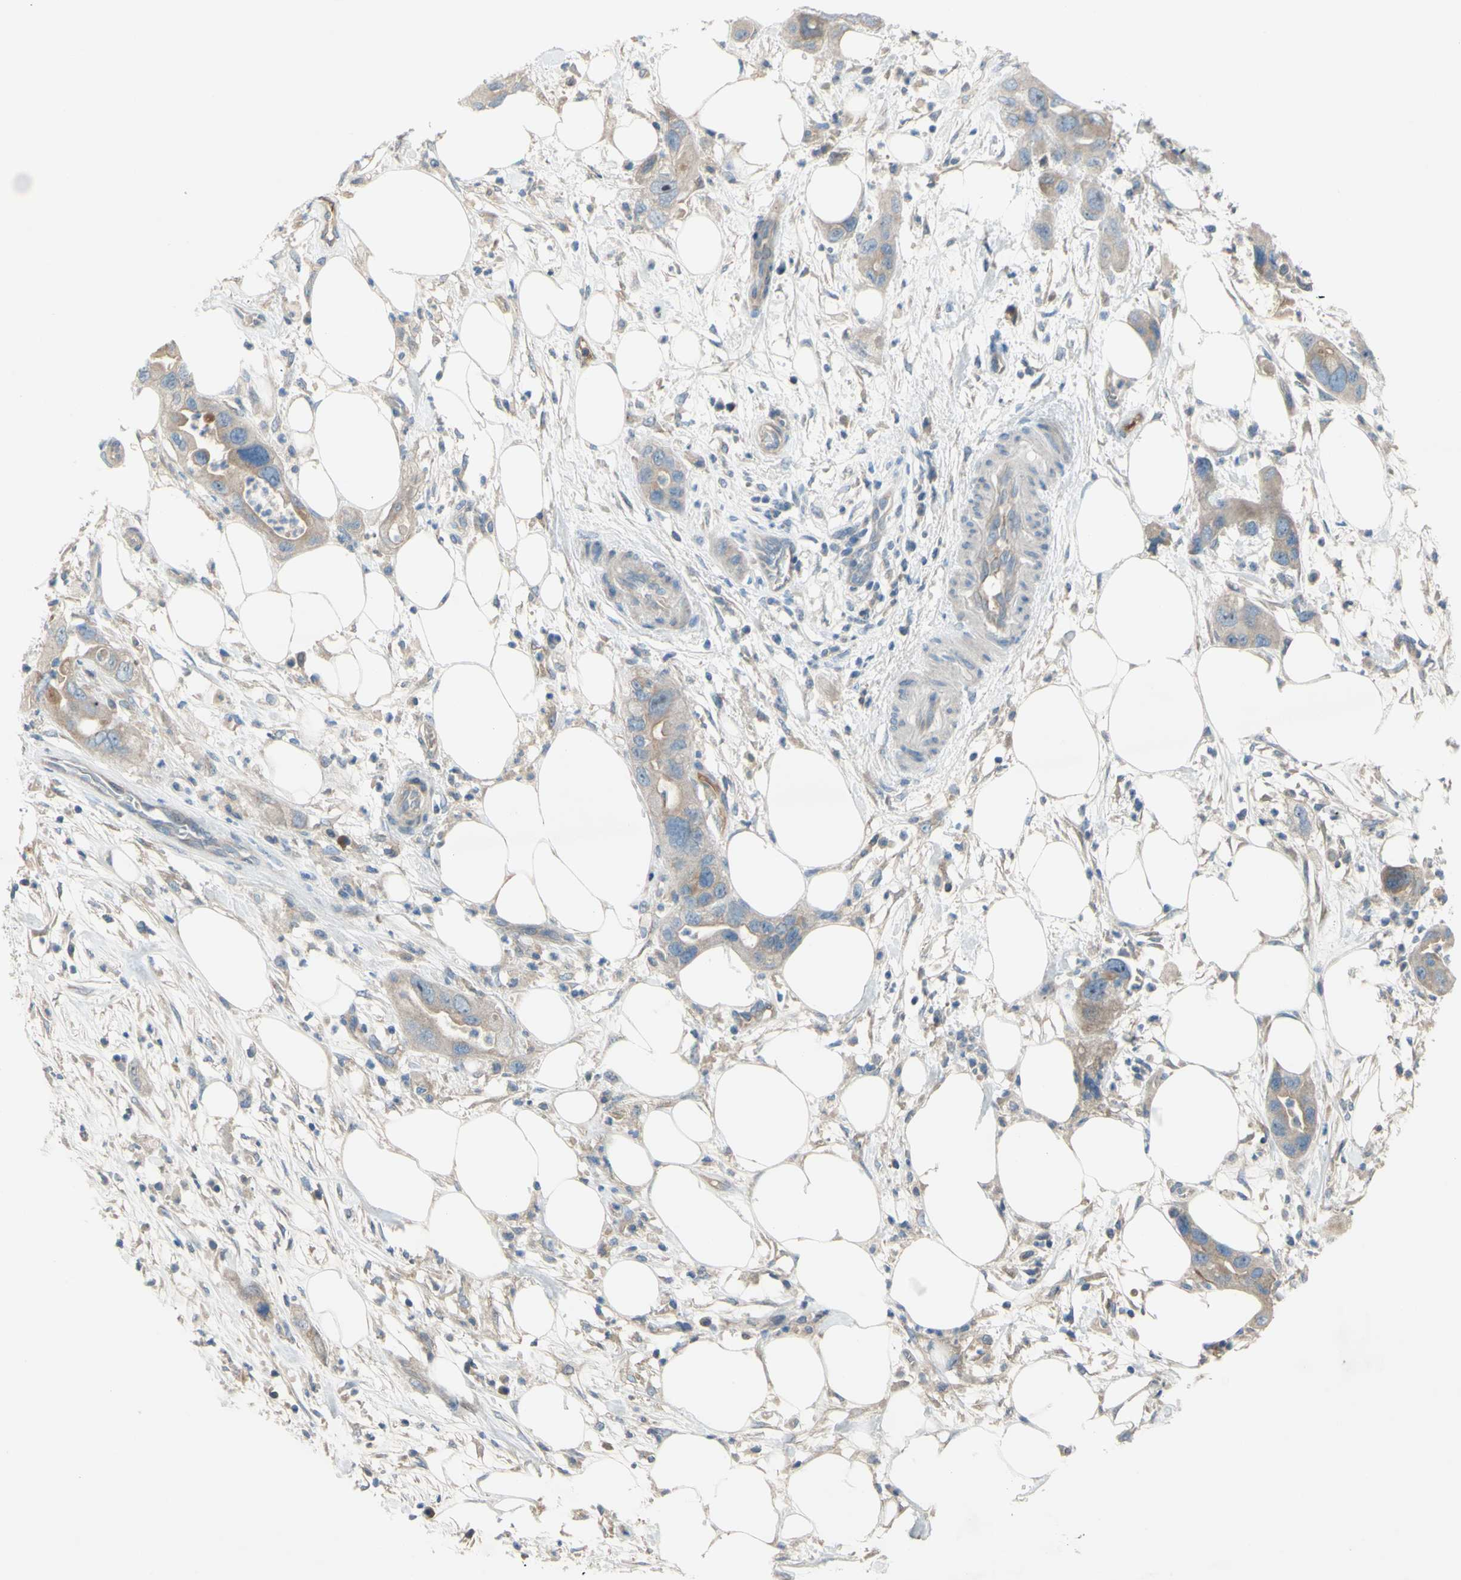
{"staining": {"intensity": "weak", "quantity": "25%-75%", "location": "cytoplasmic/membranous"}, "tissue": "pancreatic cancer", "cell_type": "Tumor cells", "image_type": "cancer", "snomed": [{"axis": "morphology", "description": "Adenocarcinoma, NOS"}, {"axis": "topography", "description": "Pancreas"}], "caption": "Pancreatic cancer was stained to show a protein in brown. There is low levels of weak cytoplasmic/membranous staining in about 25%-75% of tumor cells. Nuclei are stained in blue.", "gene": "ATRN", "patient": {"sex": "female", "age": 71}}